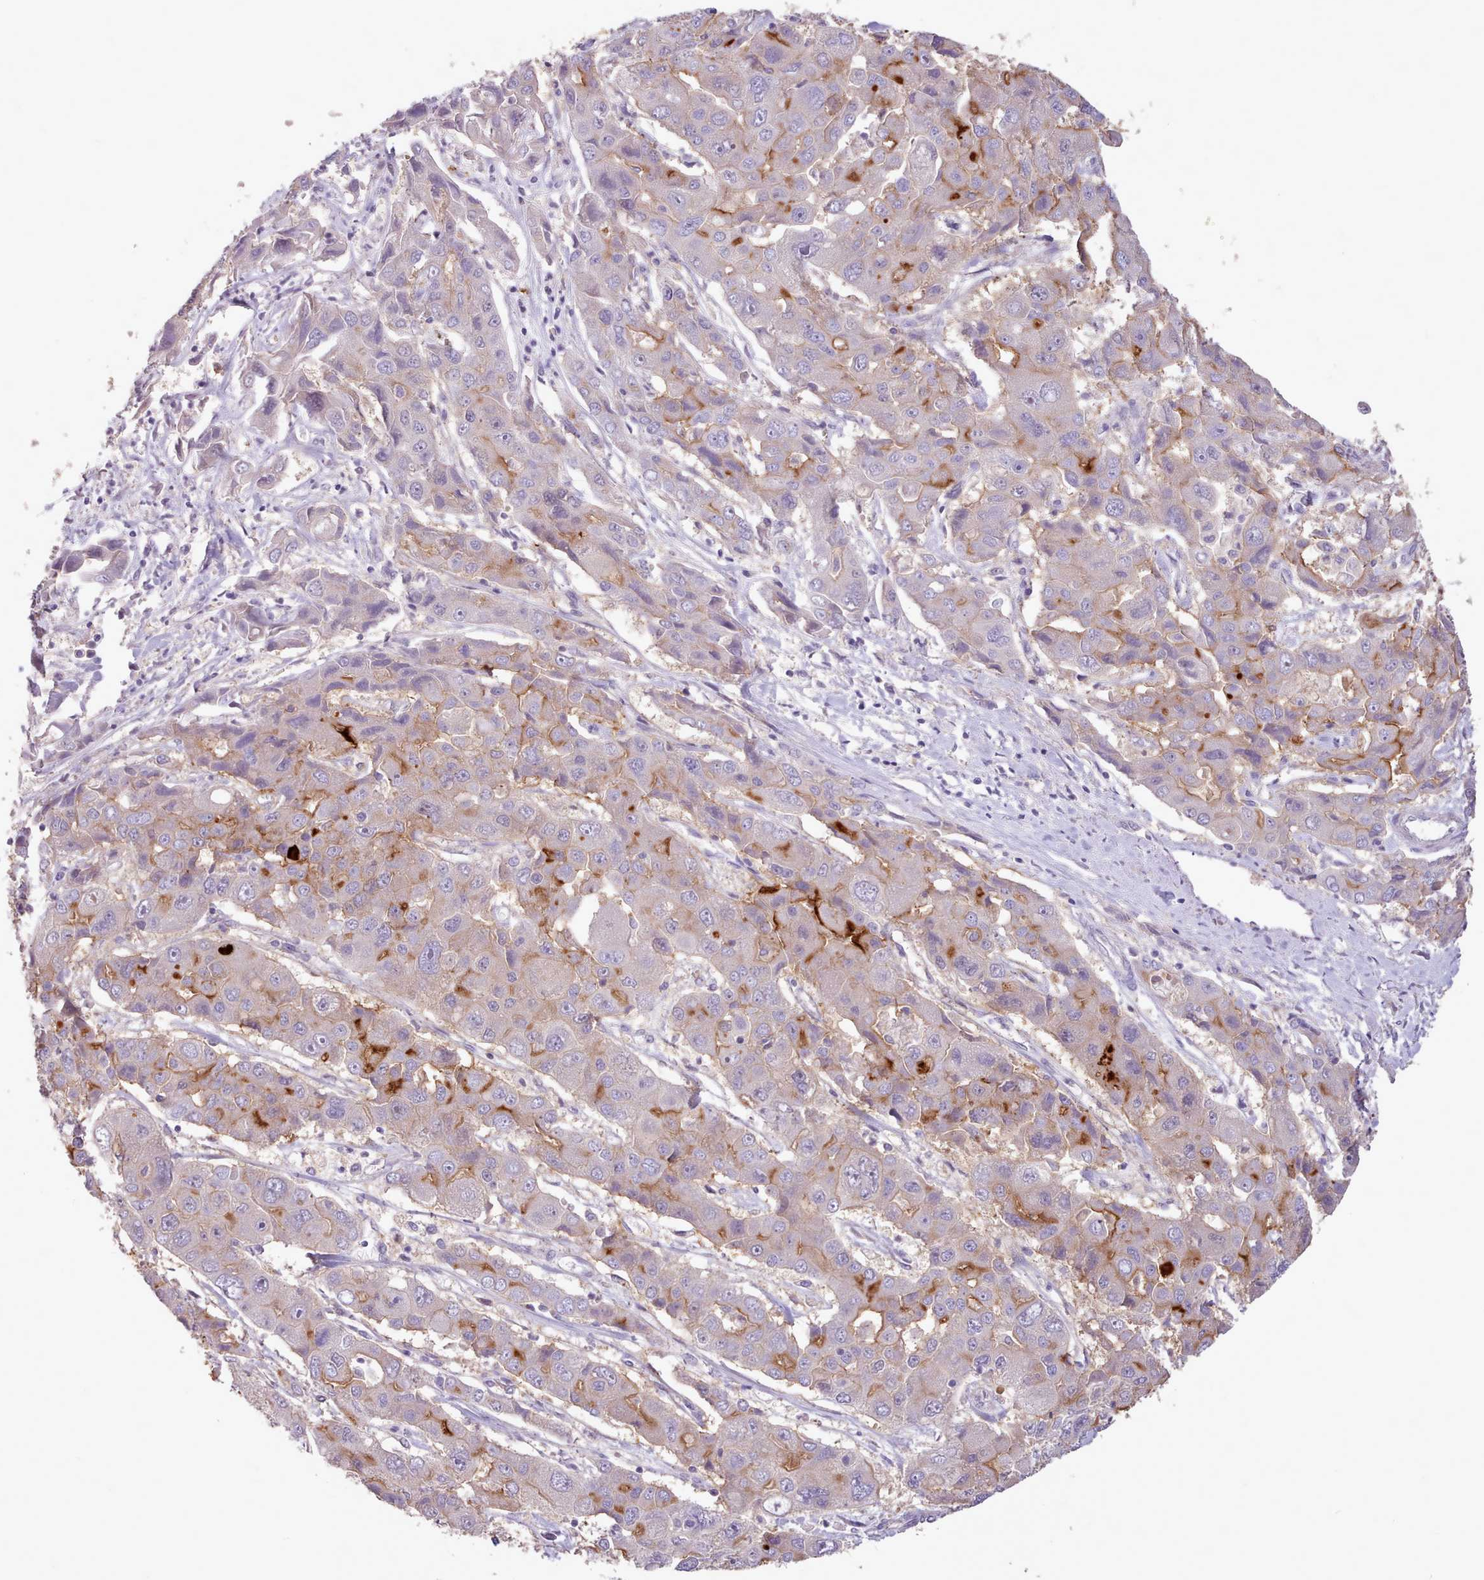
{"staining": {"intensity": "moderate", "quantity": "<25%", "location": "cytoplasmic/membranous"}, "tissue": "liver cancer", "cell_type": "Tumor cells", "image_type": "cancer", "snomed": [{"axis": "morphology", "description": "Cholangiocarcinoma"}, {"axis": "topography", "description": "Liver"}], "caption": "Cholangiocarcinoma (liver) stained with a protein marker demonstrates moderate staining in tumor cells.", "gene": "ZNF607", "patient": {"sex": "male", "age": 67}}